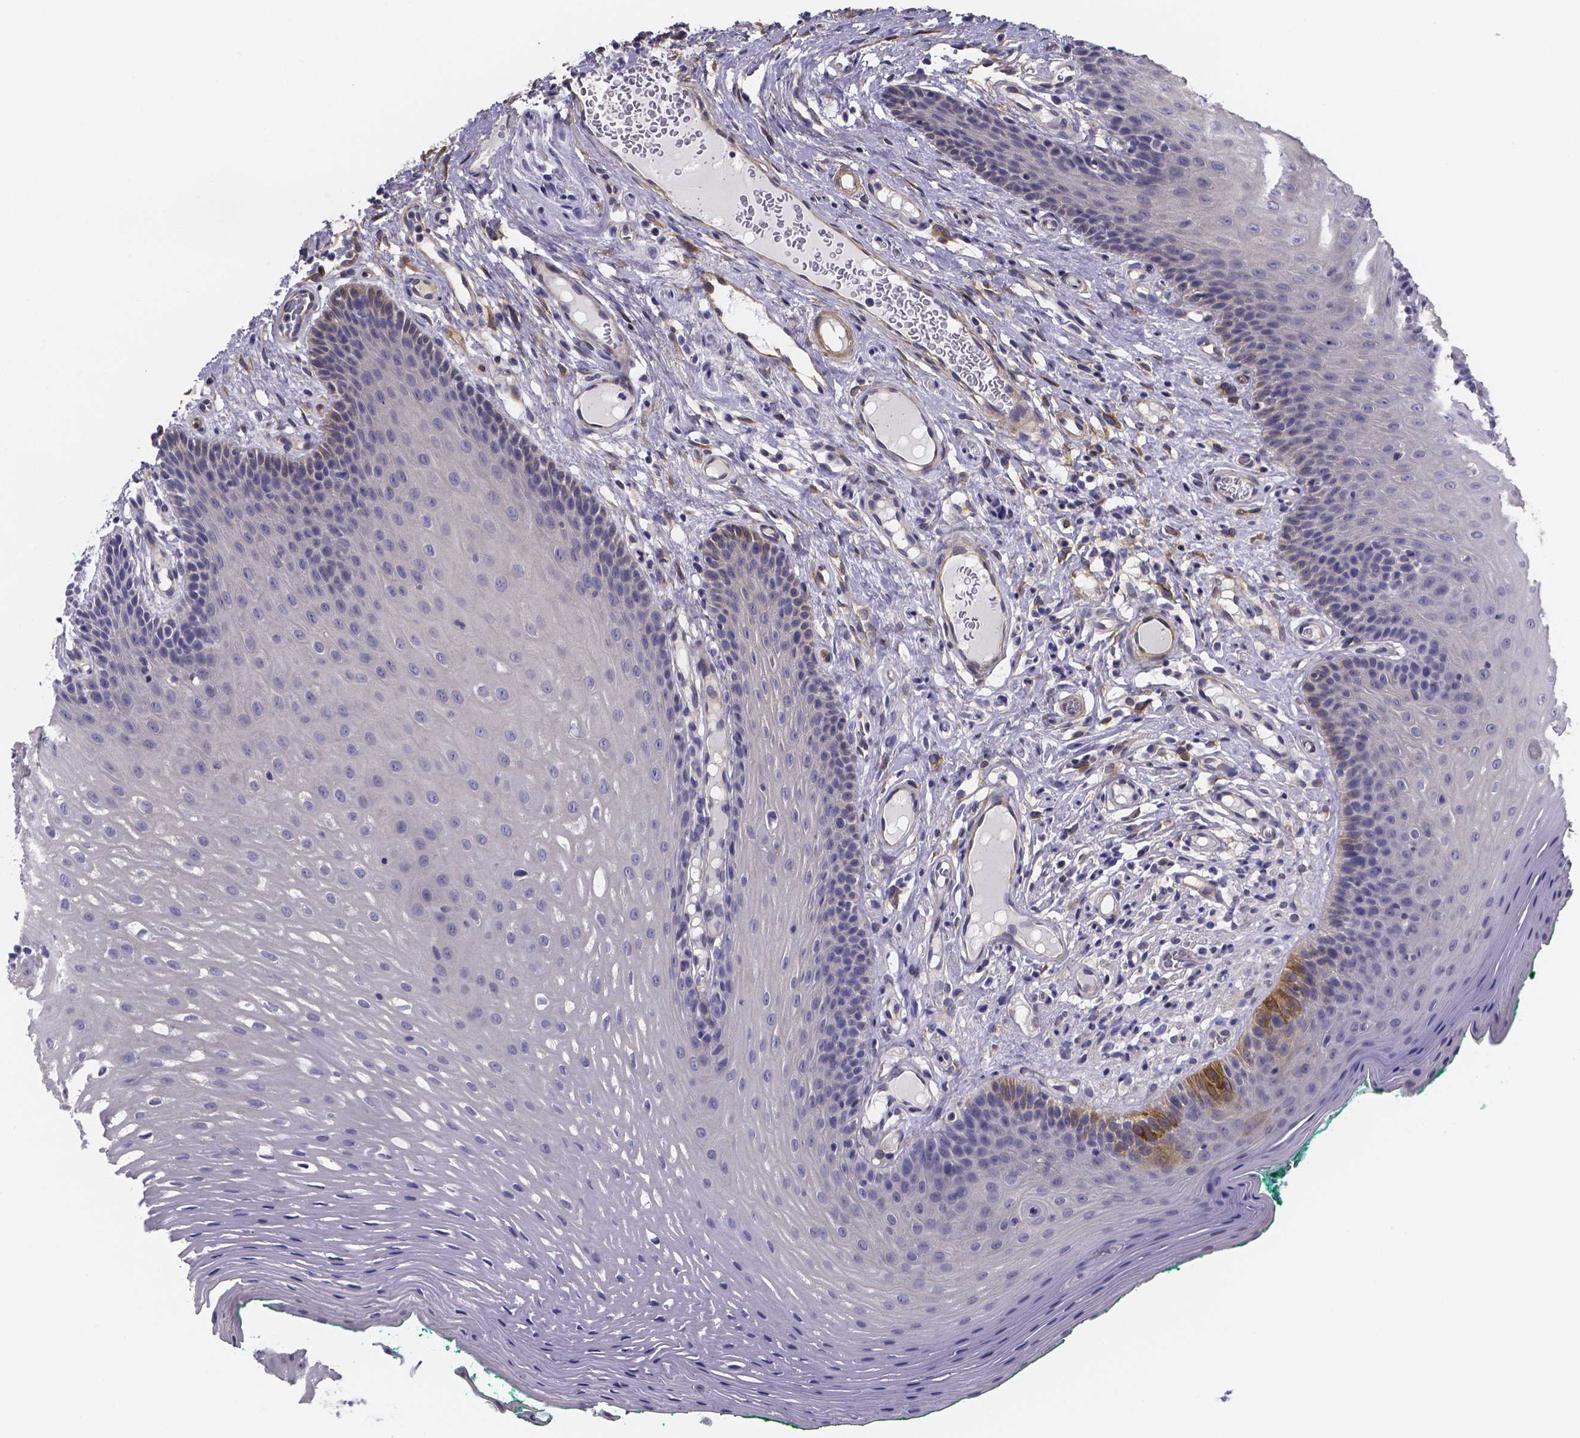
{"staining": {"intensity": "negative", "quantity": "none", "location": "none"}, "tissue": "oral mucosa", "cell_type": "Squamous epithelial cells", "image_type": "normal", "snomed": [{"axis": "morphology", "description": "Normal tissue, NOS"}, {"axis": "morphology", "description": "Squamous cell carcinoma, NOS"}, {"axis": "topography", "description": "Oral tissue"}, {"axis": "topography", "description": "Head-Neck"}], "caption": "This is an immunohistochemistry (IHC) photomicrograph of unremarkable oral mucosa. There is no staining in squamous epithelial cells.", "gene": "RERG", "patient": {"sex": "male", "age": 78}}